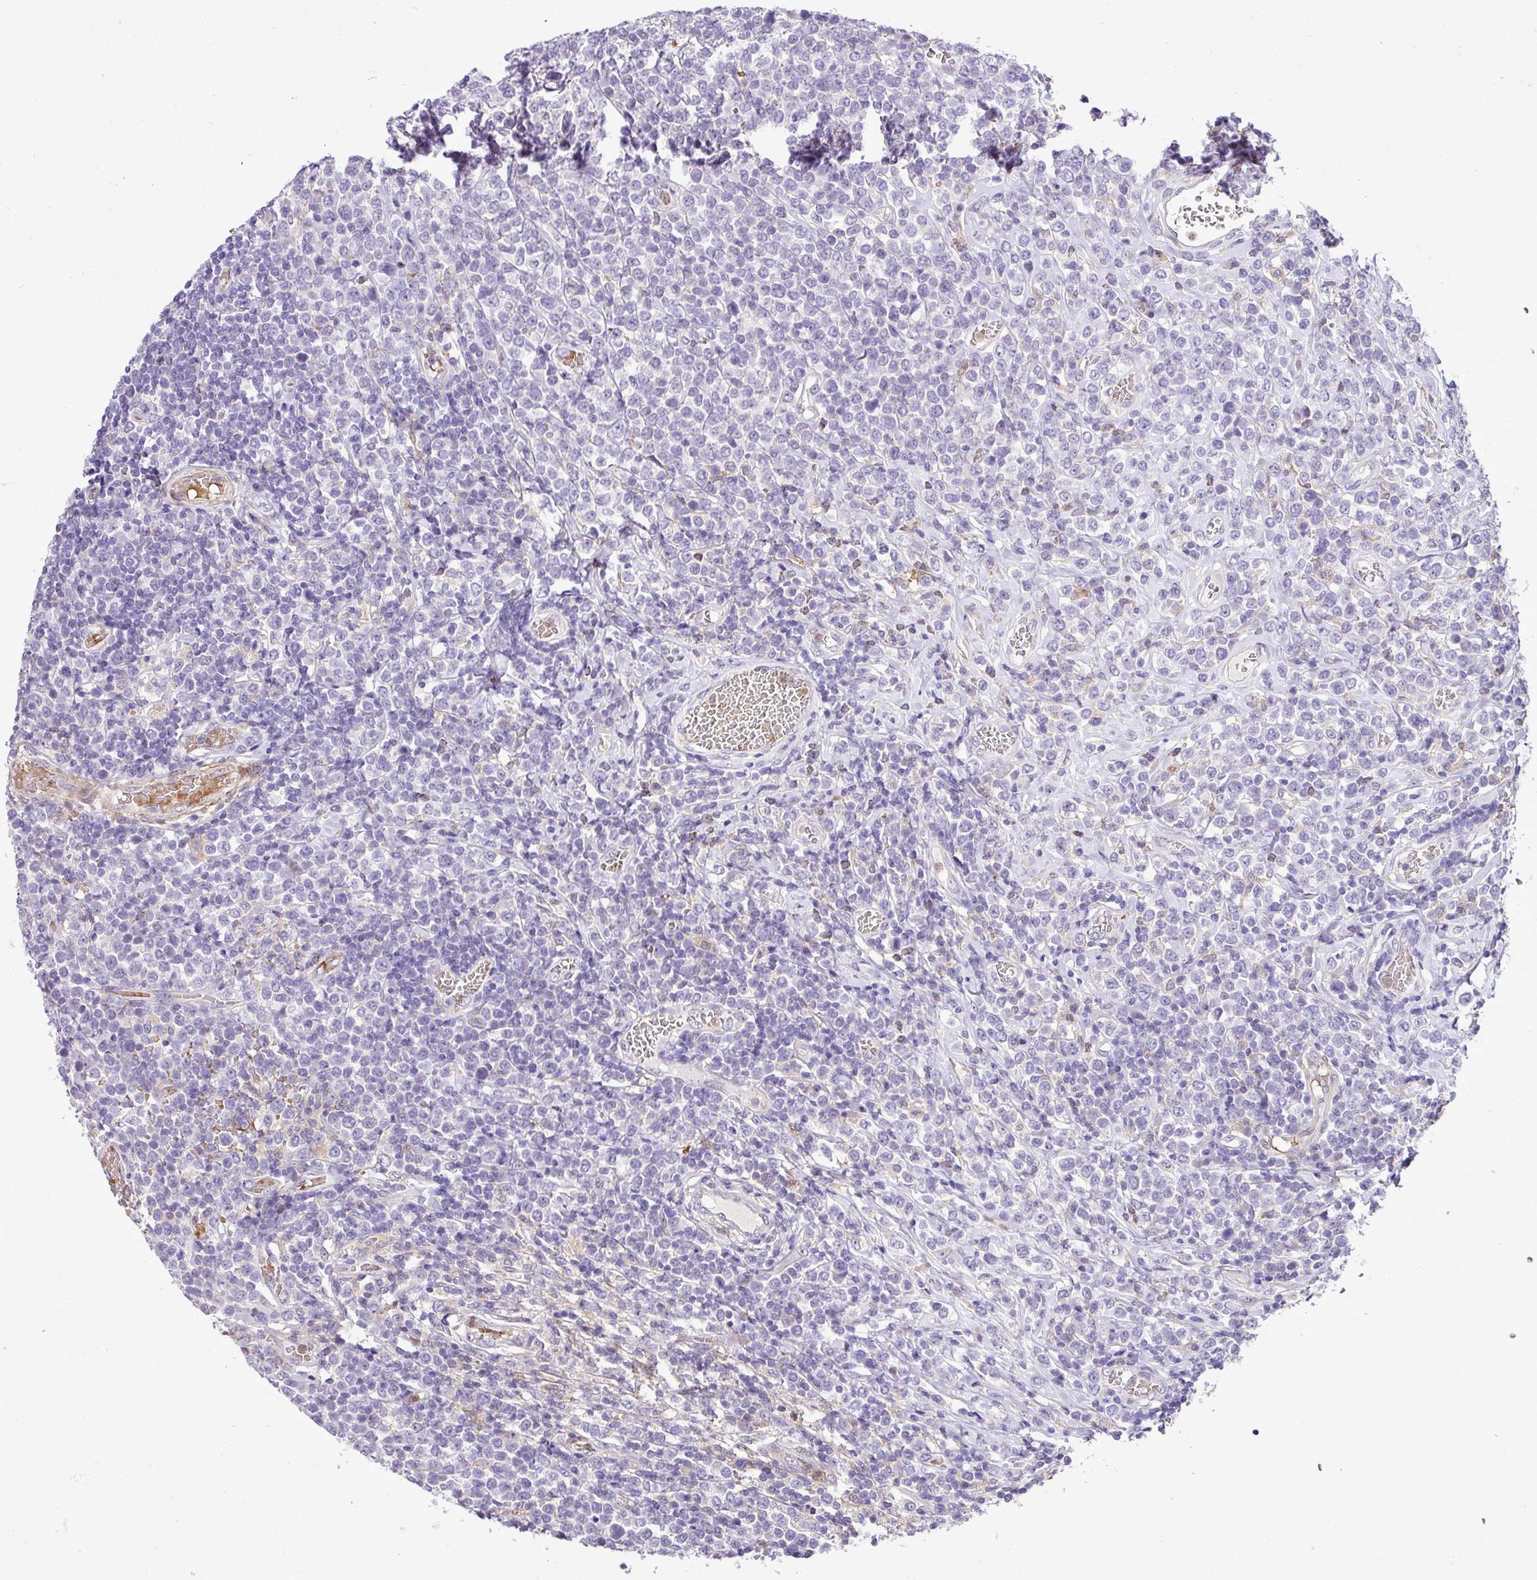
{"staining": {"intensity": "negative", "quantity": "none", "location": "none"}, "tissue": "lymphoma", "cell_type": "Tumor cells", "image_type": "cancer", "snomed": [{"axis": "morphology", "description": "Malignant lymphoma, non-Hodgkin's type, High grade"}, {"axis": "topography", "description": "Soft tissue"}], "caption": "The micrograph reveals no staining of tumor cells in lymphoma.", "gene": "NBEAL2", "patient": {"sex": "female", "age": 56}}